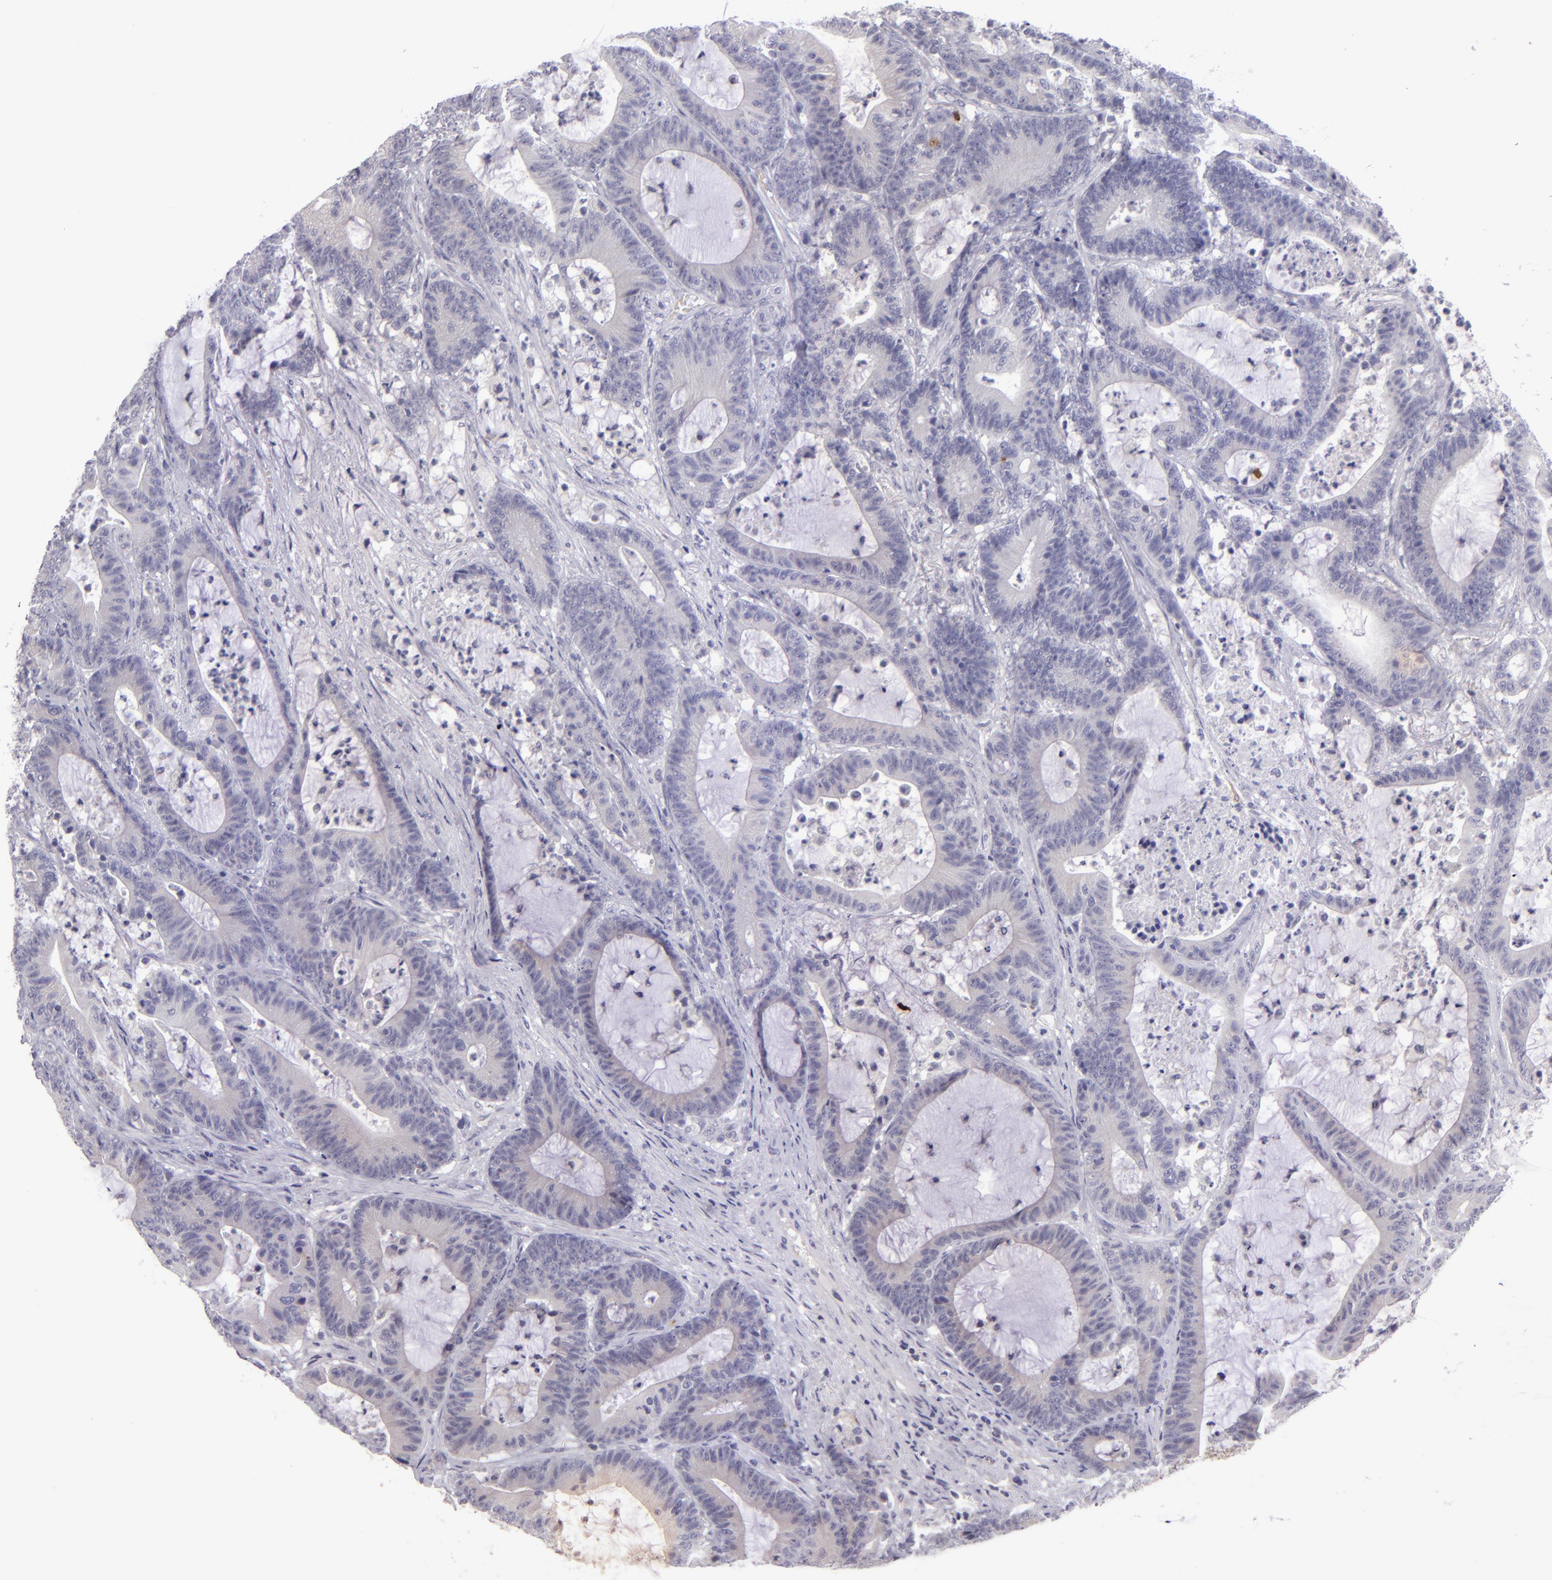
{"staining": {"intensity": "negative", "quantity": "none", "location": "none"}, "tissue": "colorectal cancer", "cell_type": "Tumor cells", "image_type": "cancer", "snomed": [{"axis": "morphology", "description": "Adenocarcinoma, NOS"}, {"axis": "topography", "description": "Colon"}], "caption": "DAB immunohistochemical staining of colorectal adenocarcinoma shows no significant positivity in tumor cells. (DAB immunohistochemistry visualized using brightfield microscopy, high magnification).", "gene": "SNCB", "patient": {"sex": "female", "age": 84}}